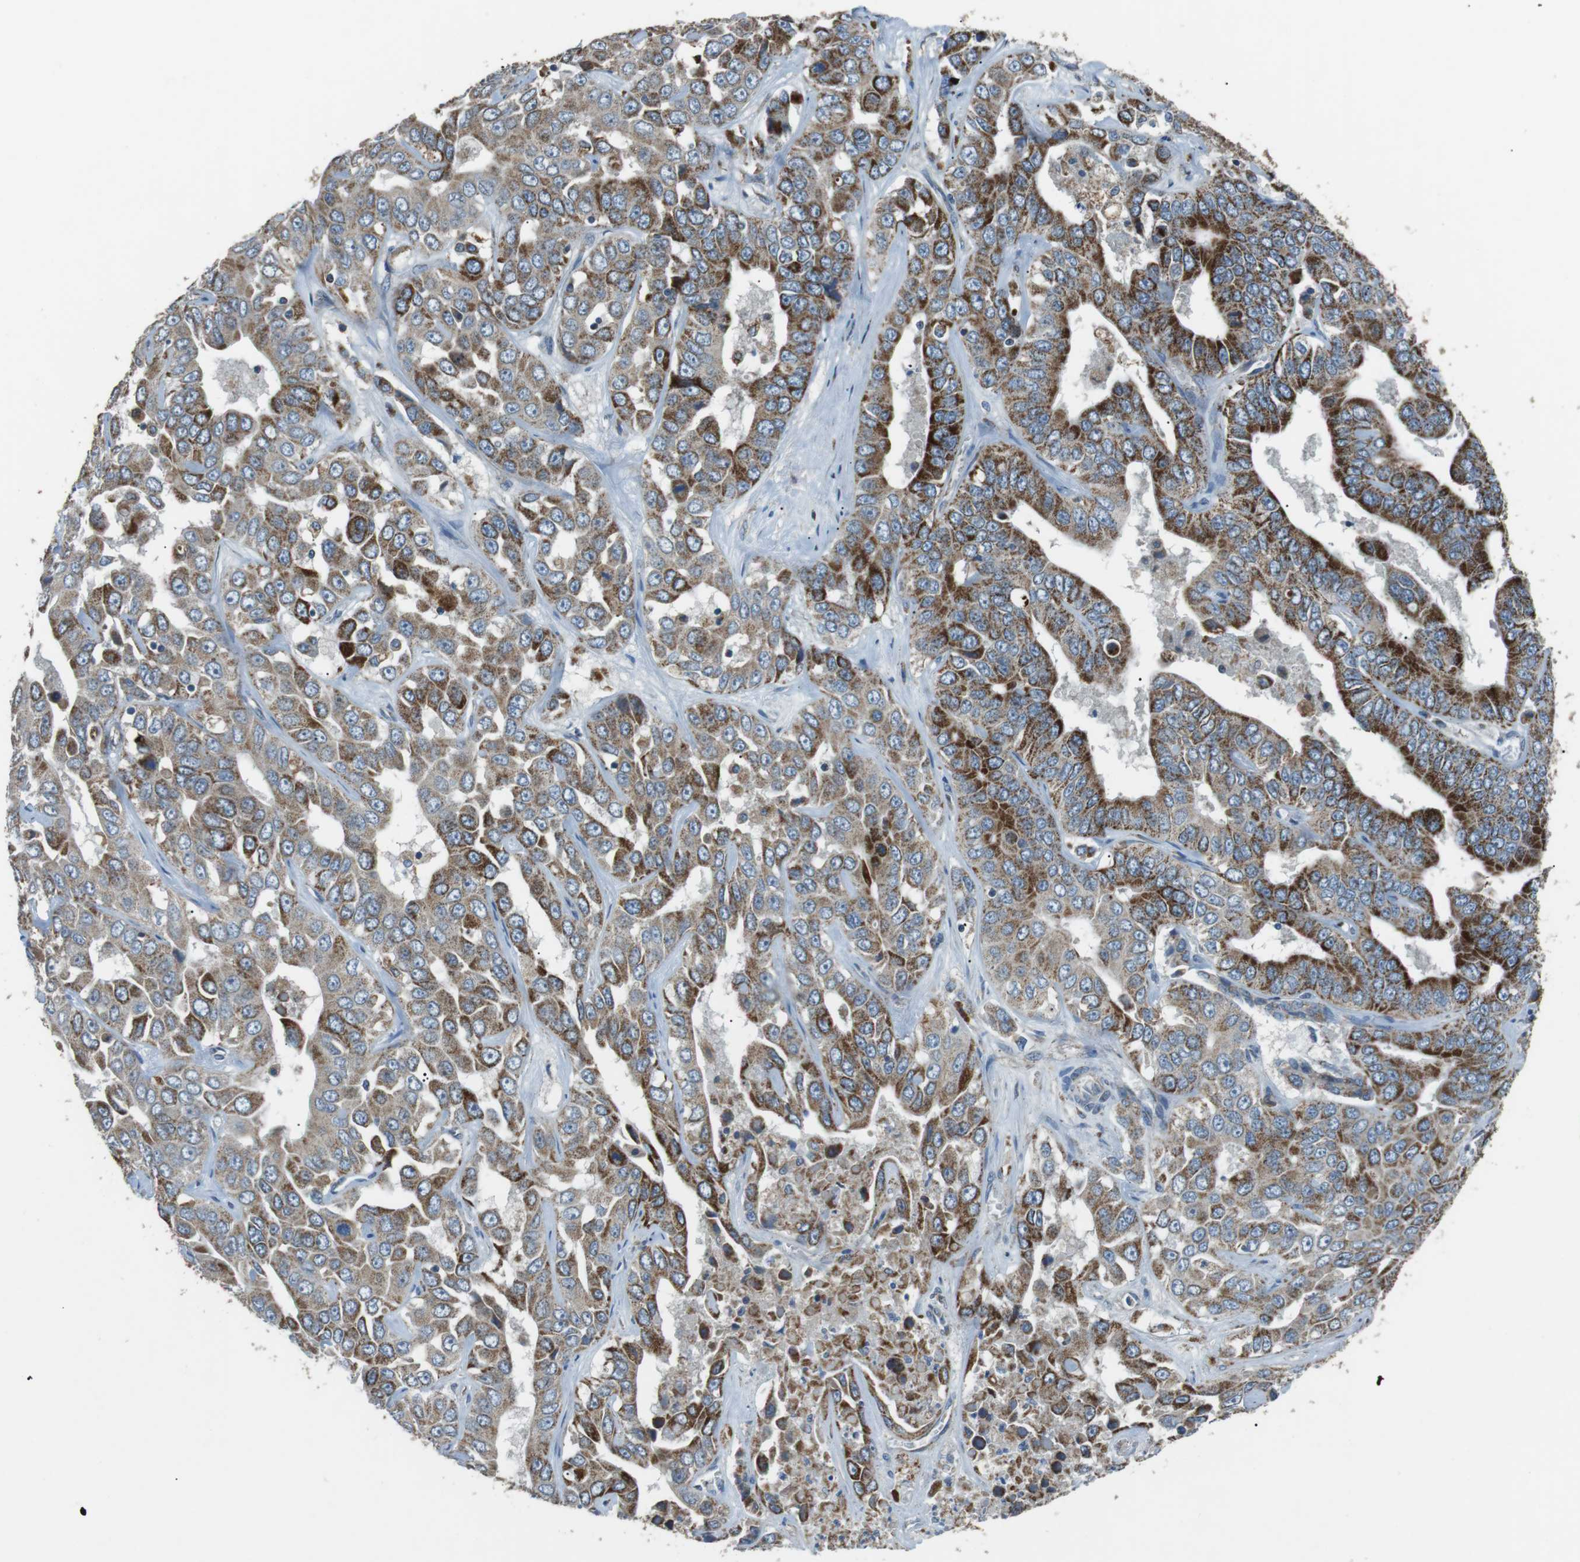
{"staining": {"intensity": "strong", "quantity": ">75%", "location": "cytoplasmic/membranous"}, "tissue": "liver cancer", "cell_type": "Tumor cells", "image_type": "cancer", "snomed": [{"axis": "morphology", "description": "Cholangiocarcinoma"}, {"axis": "topography", "description": "Liver"}], "caption": "Protein staining reveals strong cytoplasmic/membranous positivity in about >75% of tumor cells in liver cancer (cholangiocarcinoma).", "gene": "BACE1", "patient": {"sex": "female", "age": 52}}